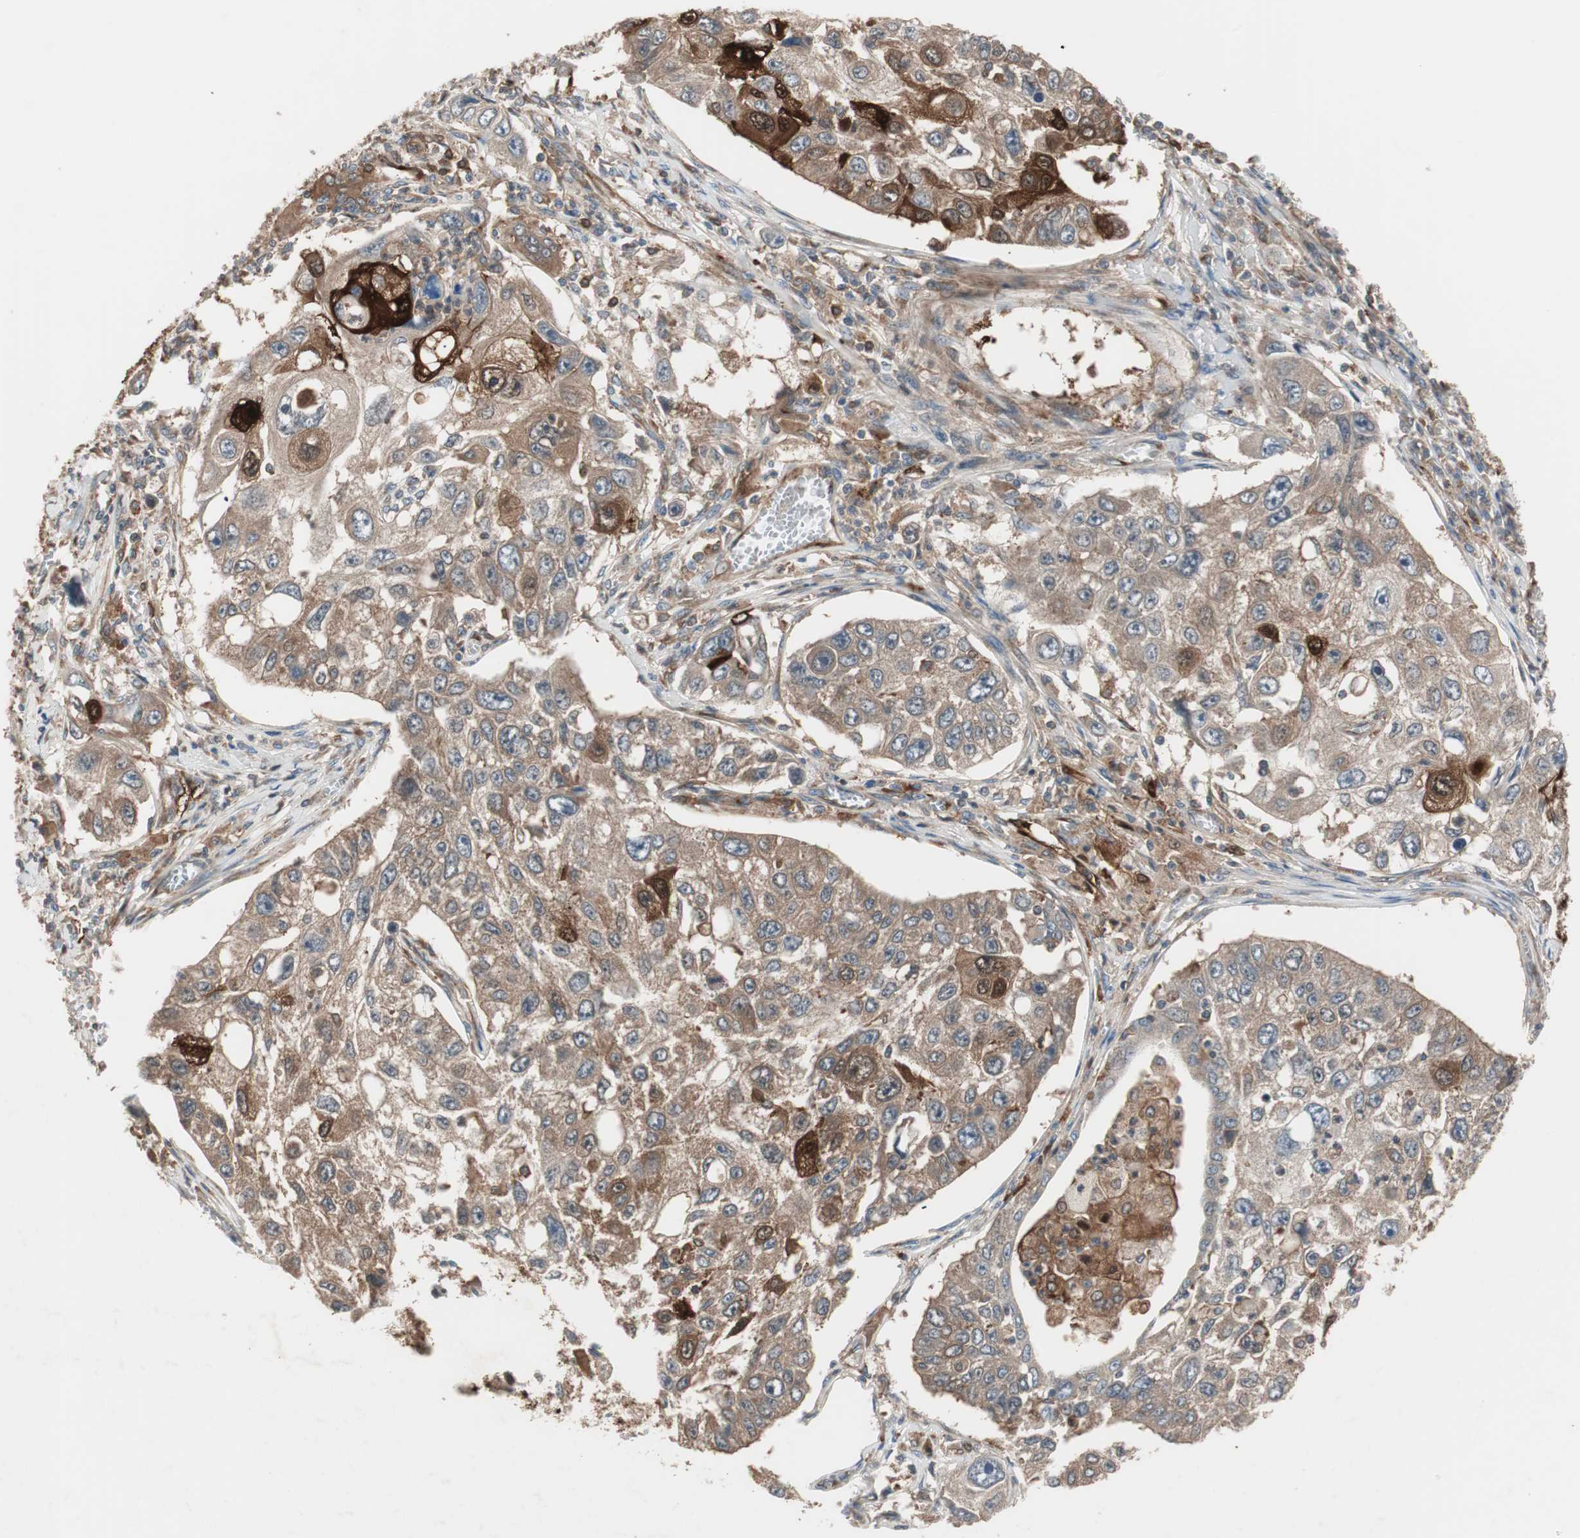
{"staining": {"intensity": "moderate", "quantity": ">75%", "location": "cytoplasmic/membranous"}, "tissue": "lung cancer", "cell_type": "Tumor cells", "image_type": "cancer", "snomed": [{"axis": "morphology", "description": "Squamous cell carcinoma, NOS"}, {"axis": "topography", "description": "Lung"}], "caption": "Protein analysis of lung cancer (squamous cell carcinoma) tissue reveals moderate cytoplasmic/membranous positivity in about >75% of tumor cells.", "gene": "STAB1", "patient": {"sex": "male", "age": 71}}